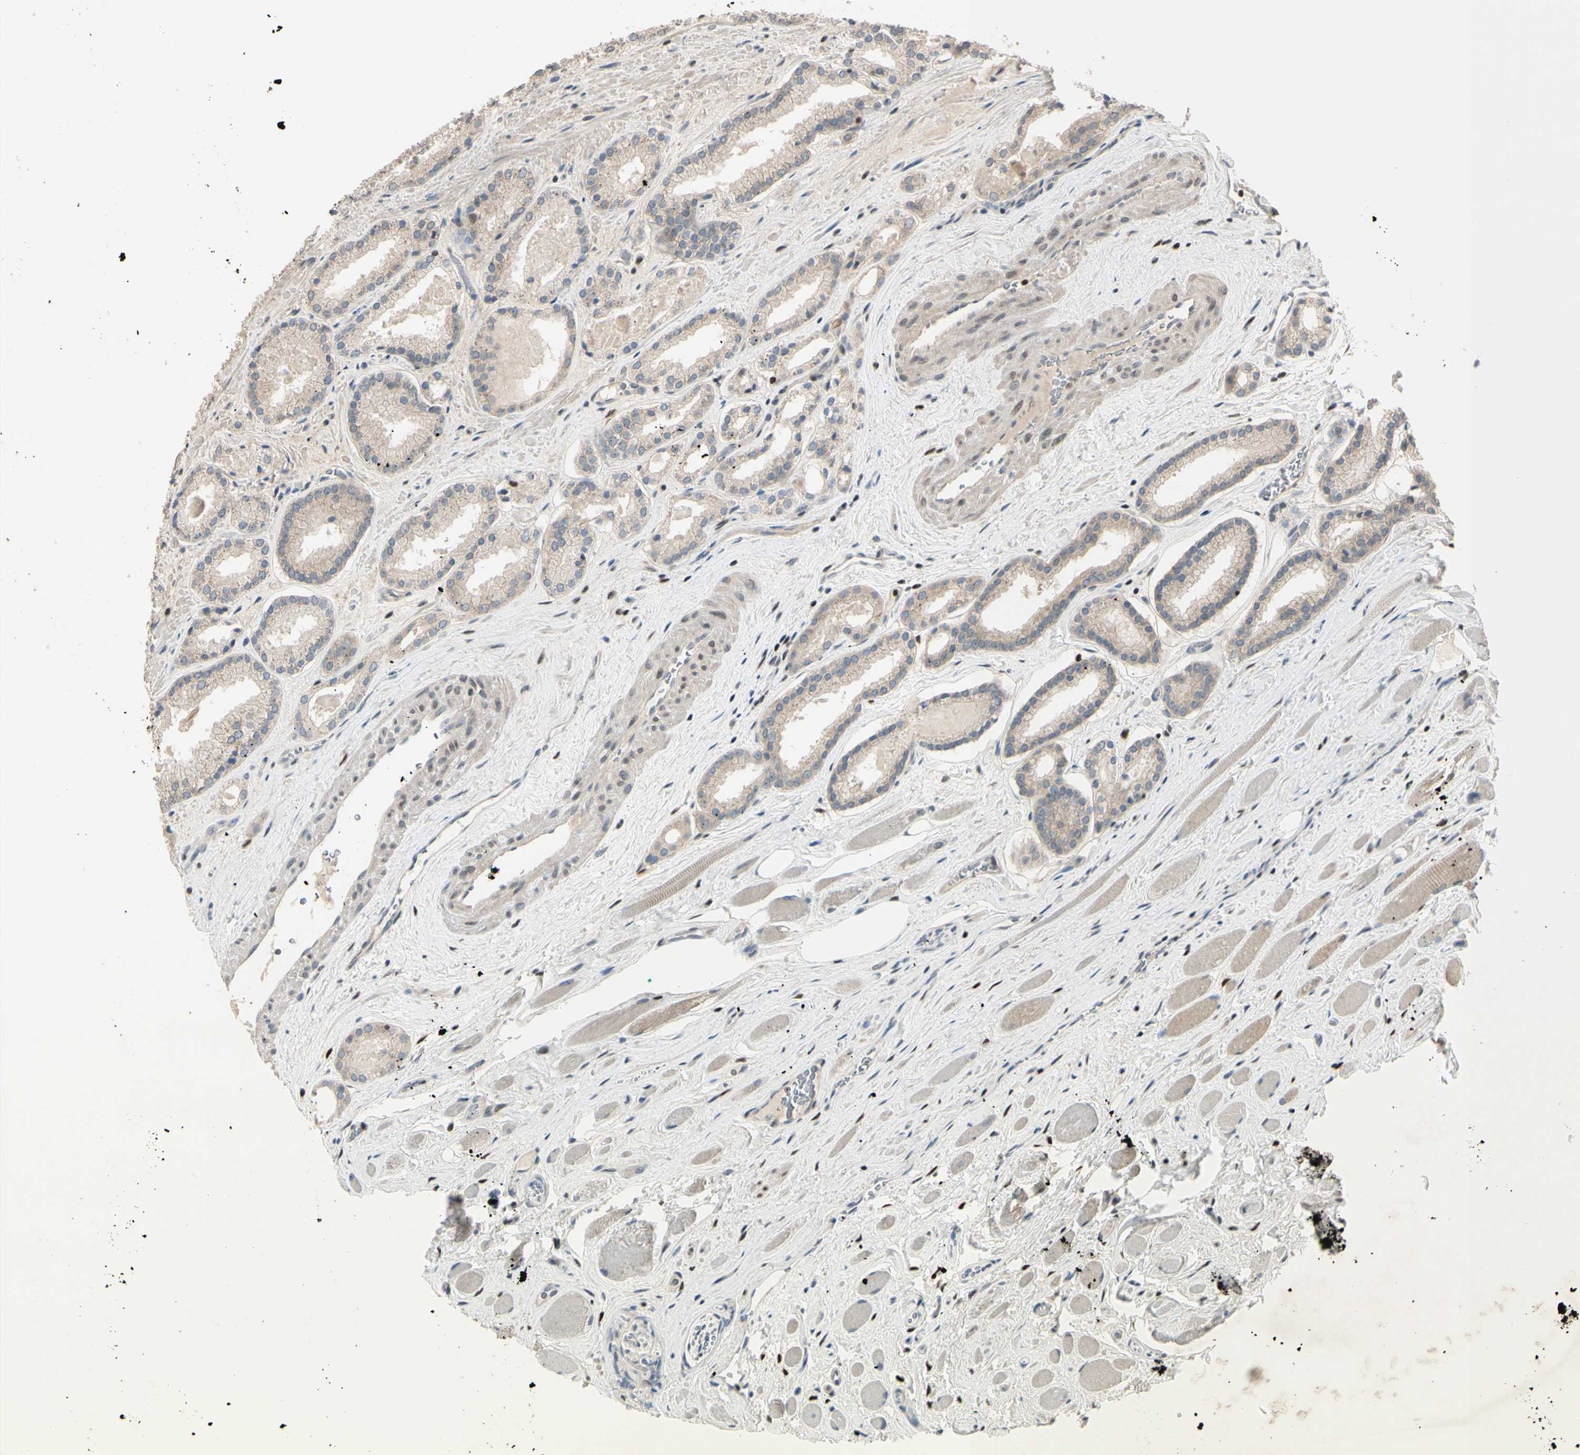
{"staining": {"intensity": "weak", "quantity": ">75%", "location": "cytoplasmic/membranous"}, "tissue": "prostate cancer", "cell_type": "Tumor cells", "image_type": "cancer", "snomed": [{"axis": "morphology", "description": "Adenocarcinoma, Low grade"}, {"axis": "topography", "description": "Prostate"}], "caption": "Protein expression analysis of prostate adenocarcinoma (low-grade) shows weak cytoplasmic/membranous expression in about >75% of tumor cells. (Brightfield microscopy of DAB IHC at high magnification).", "gene": "NFYA", "patient": {"sex": "male", "age": 59}}